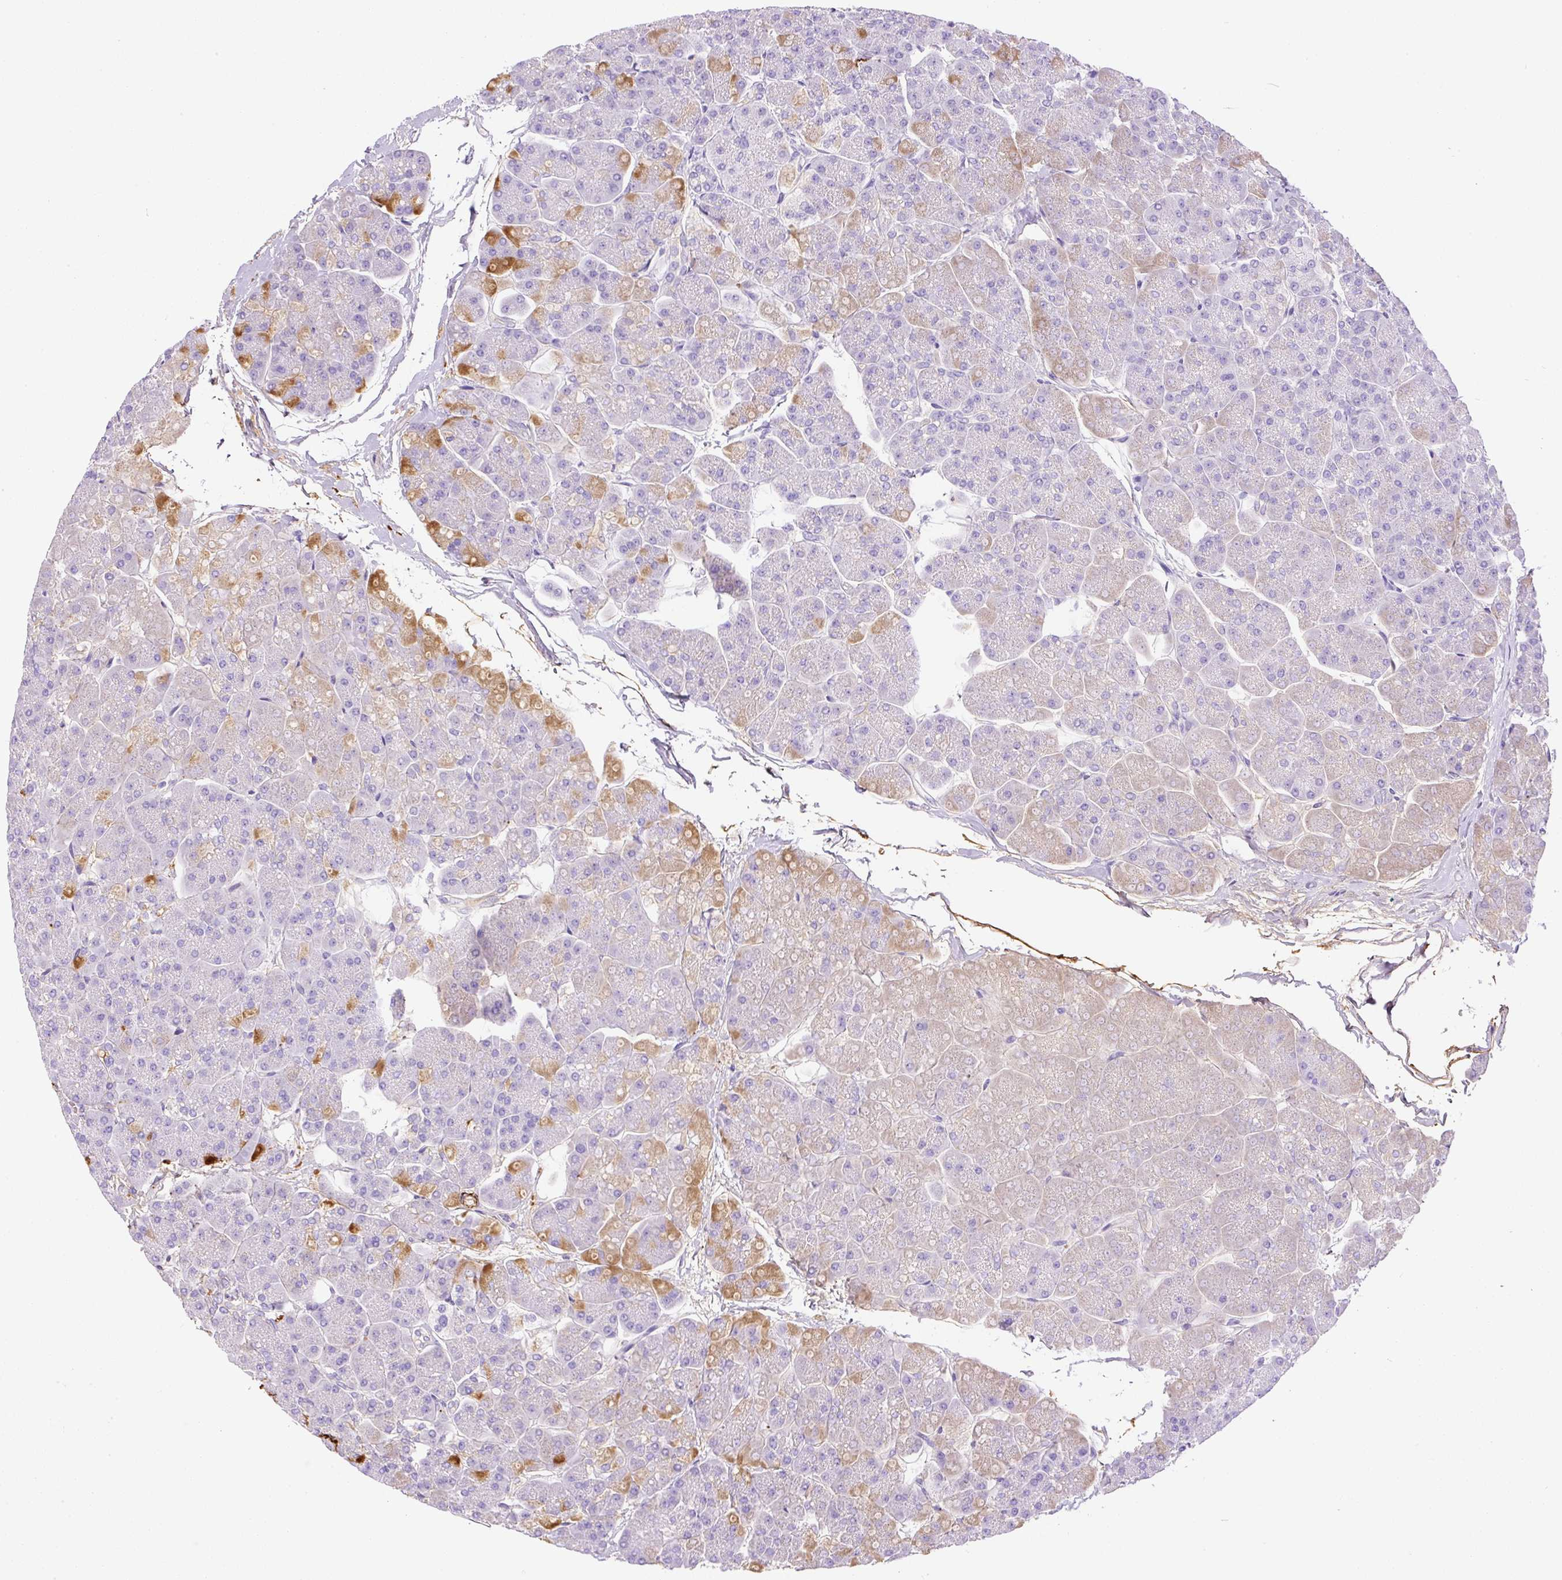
{"staining": {"intensity": "moderate", "quantity": "<25%", "location": "cytoplasmic/membranous"}, "tissue": "pancreas", "cell_type": "Exocrine glandular cells", "image_type": "normal", "snomed": [{"axis": "morphology", "description": "Normal tissue, NOS"}, {"axis": "topography", "description": "Pancreas"}, {"axis": "topography", "description": "Peripheral nerve tissue"}], "caption": "Protein expression analysis of normal pancreas demonstrates moderate cytoplasmic/membranous staining in approximately <25% of exocrine glandular cells. The staining was performed using DAB, with brown indicating positive protein expression. Nuclei are stained blue with hematoxylin.", "gene": "APCS", "patient": {"sex": "male", "age": 54}}